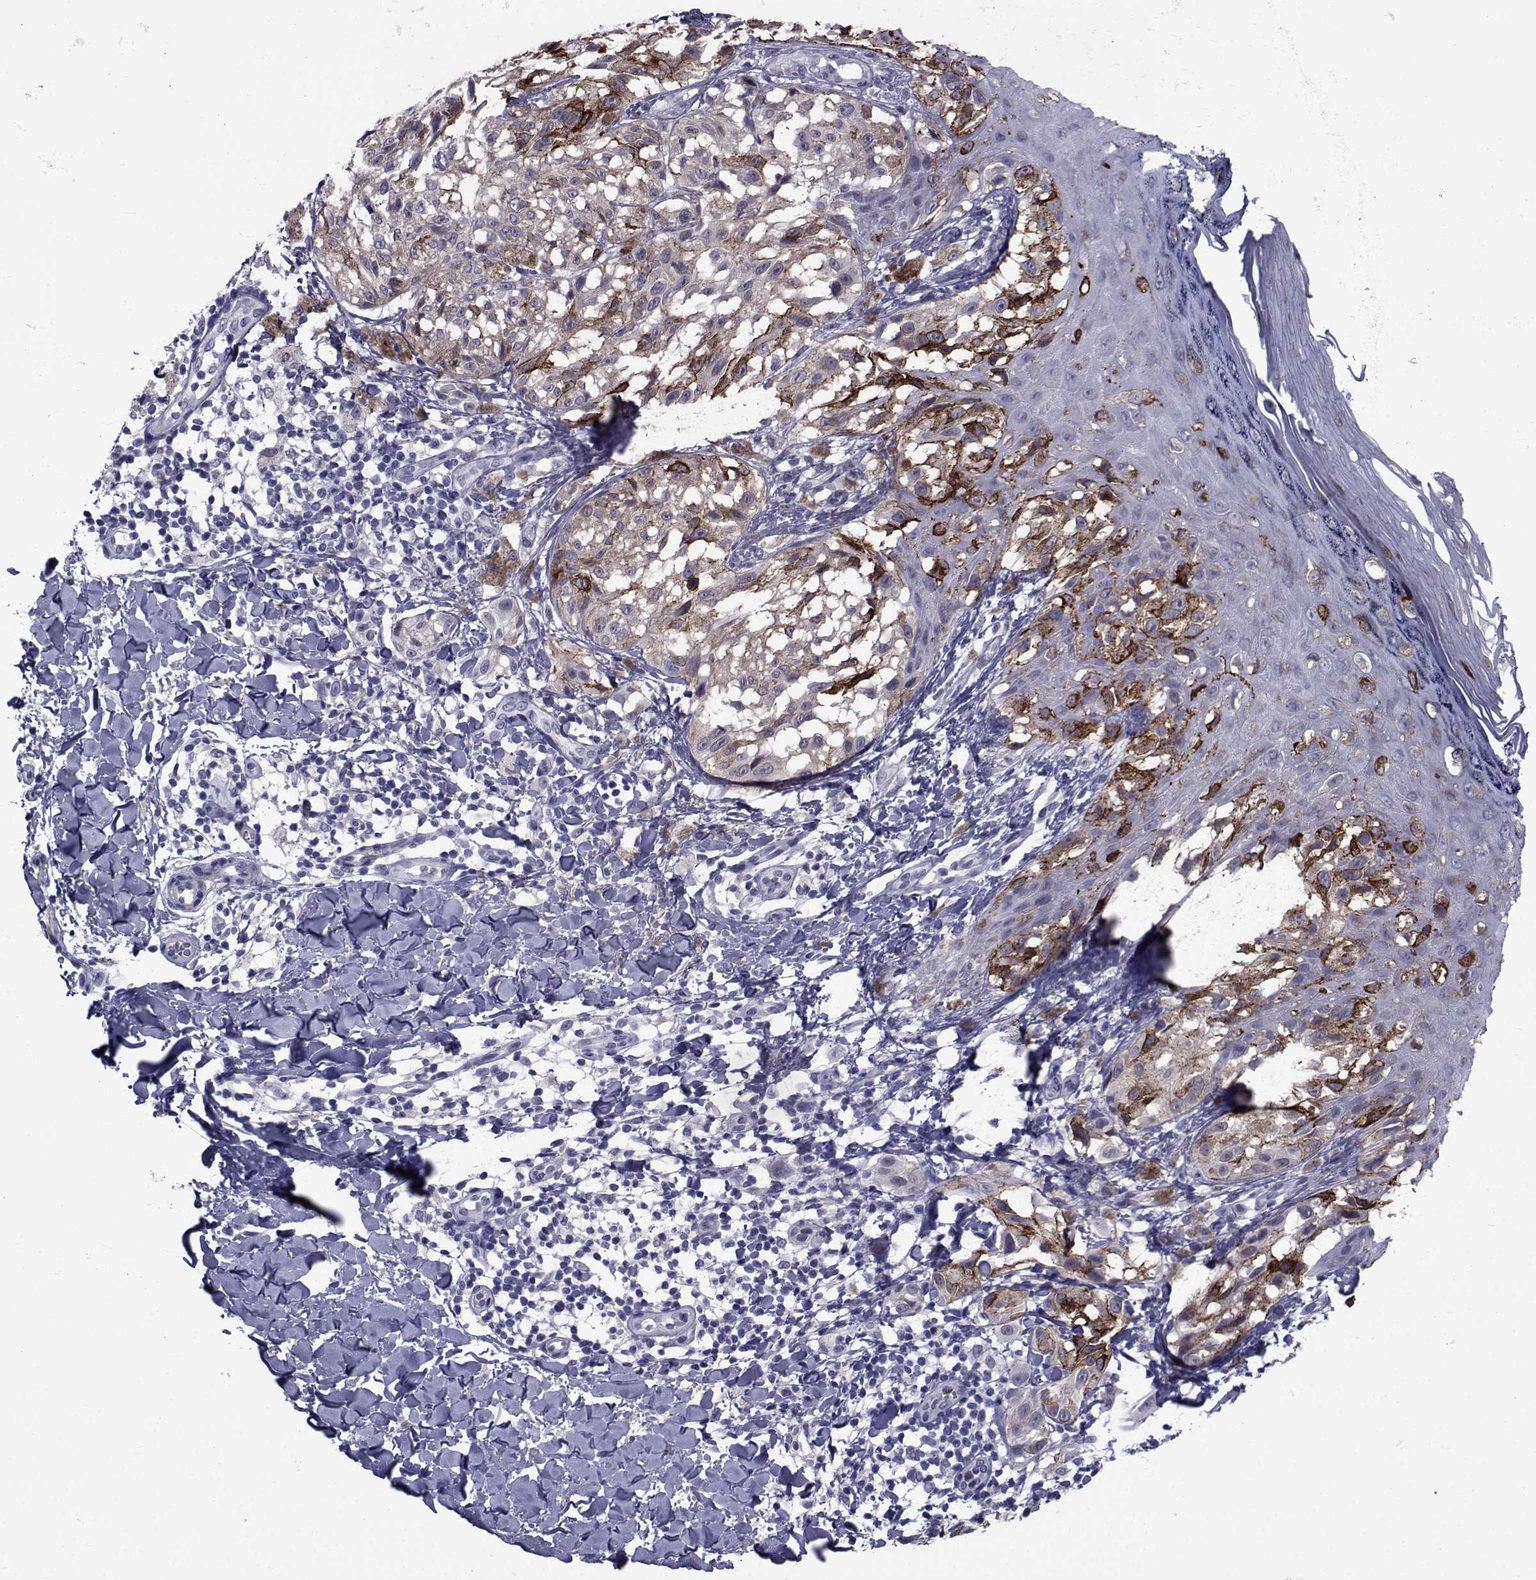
{"staining": {"intensity": "negative", "quantity": "none", "location": "none"}, "tissue": "melanoma", "cell_type": "Tumor cells", "image_type": "cancer", "snomed": [{"axis": "morphology", "description": "Malignant melanoma, NOS"}, {"axis": "topography", "description": "Skin"}], "caption": "Immunohistochemistry photomicrograph of human melanoma stained for a protein (brown), which displays no positivity in tumor cells.", "gene": "SEMA5B", "patient": {"sex": "male", "age": 36}}